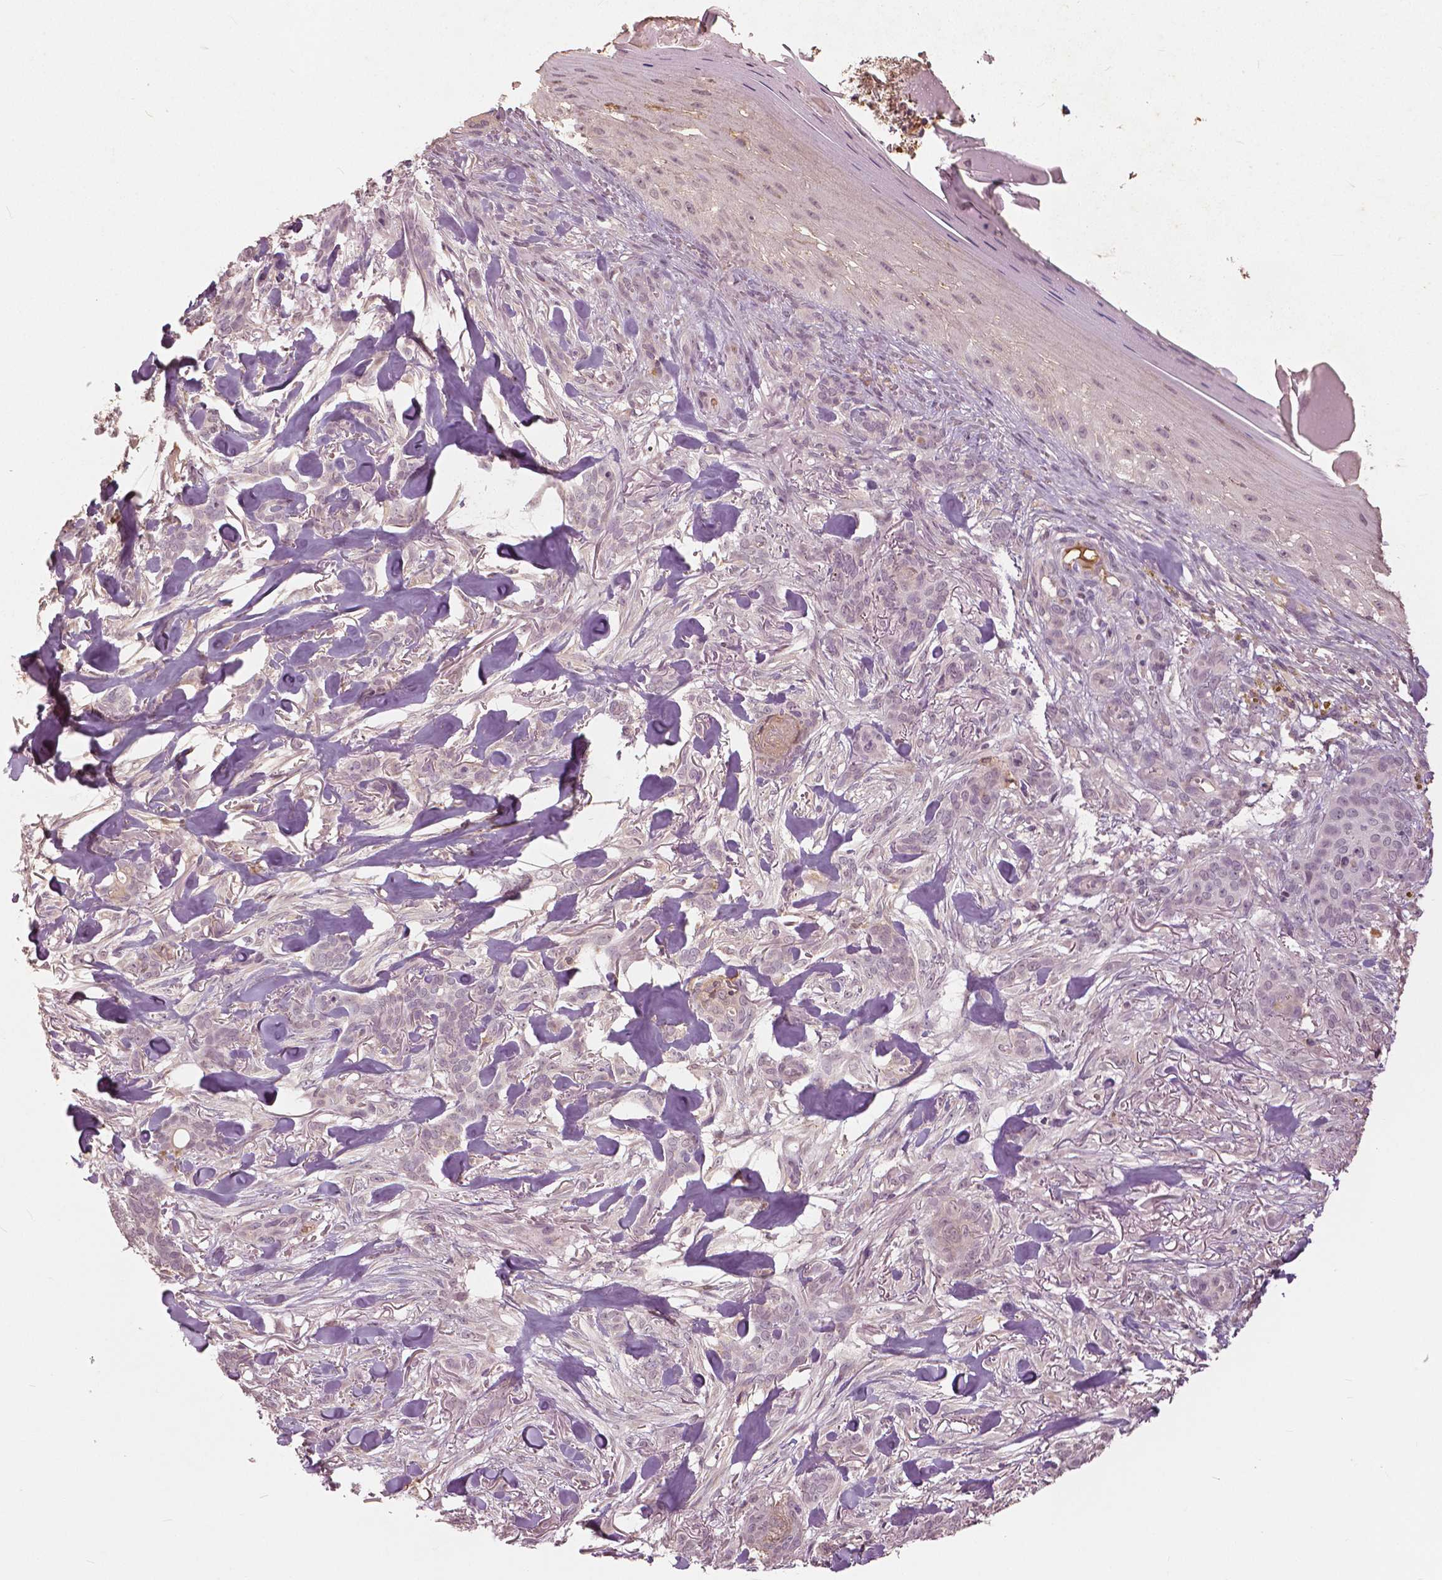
{"staining": {"intensity": "weak", "quantity": "<25%", "location": "nuclear"}, "tissue": "skin cancer", "cell_type": "Tumor cells", "image_type": "cancer", "snomed": [{"axis": "morphology", "description": "Basal cell carcinoma"}, {"axis": "topography", "description": "Skin"}], "caption": "The micrograph reveals no significant staining in tumor cells of basal cell carcinoma (skin).", "gene": "ANGPTL4", "patient": {"sex": "female", "age": 61}}